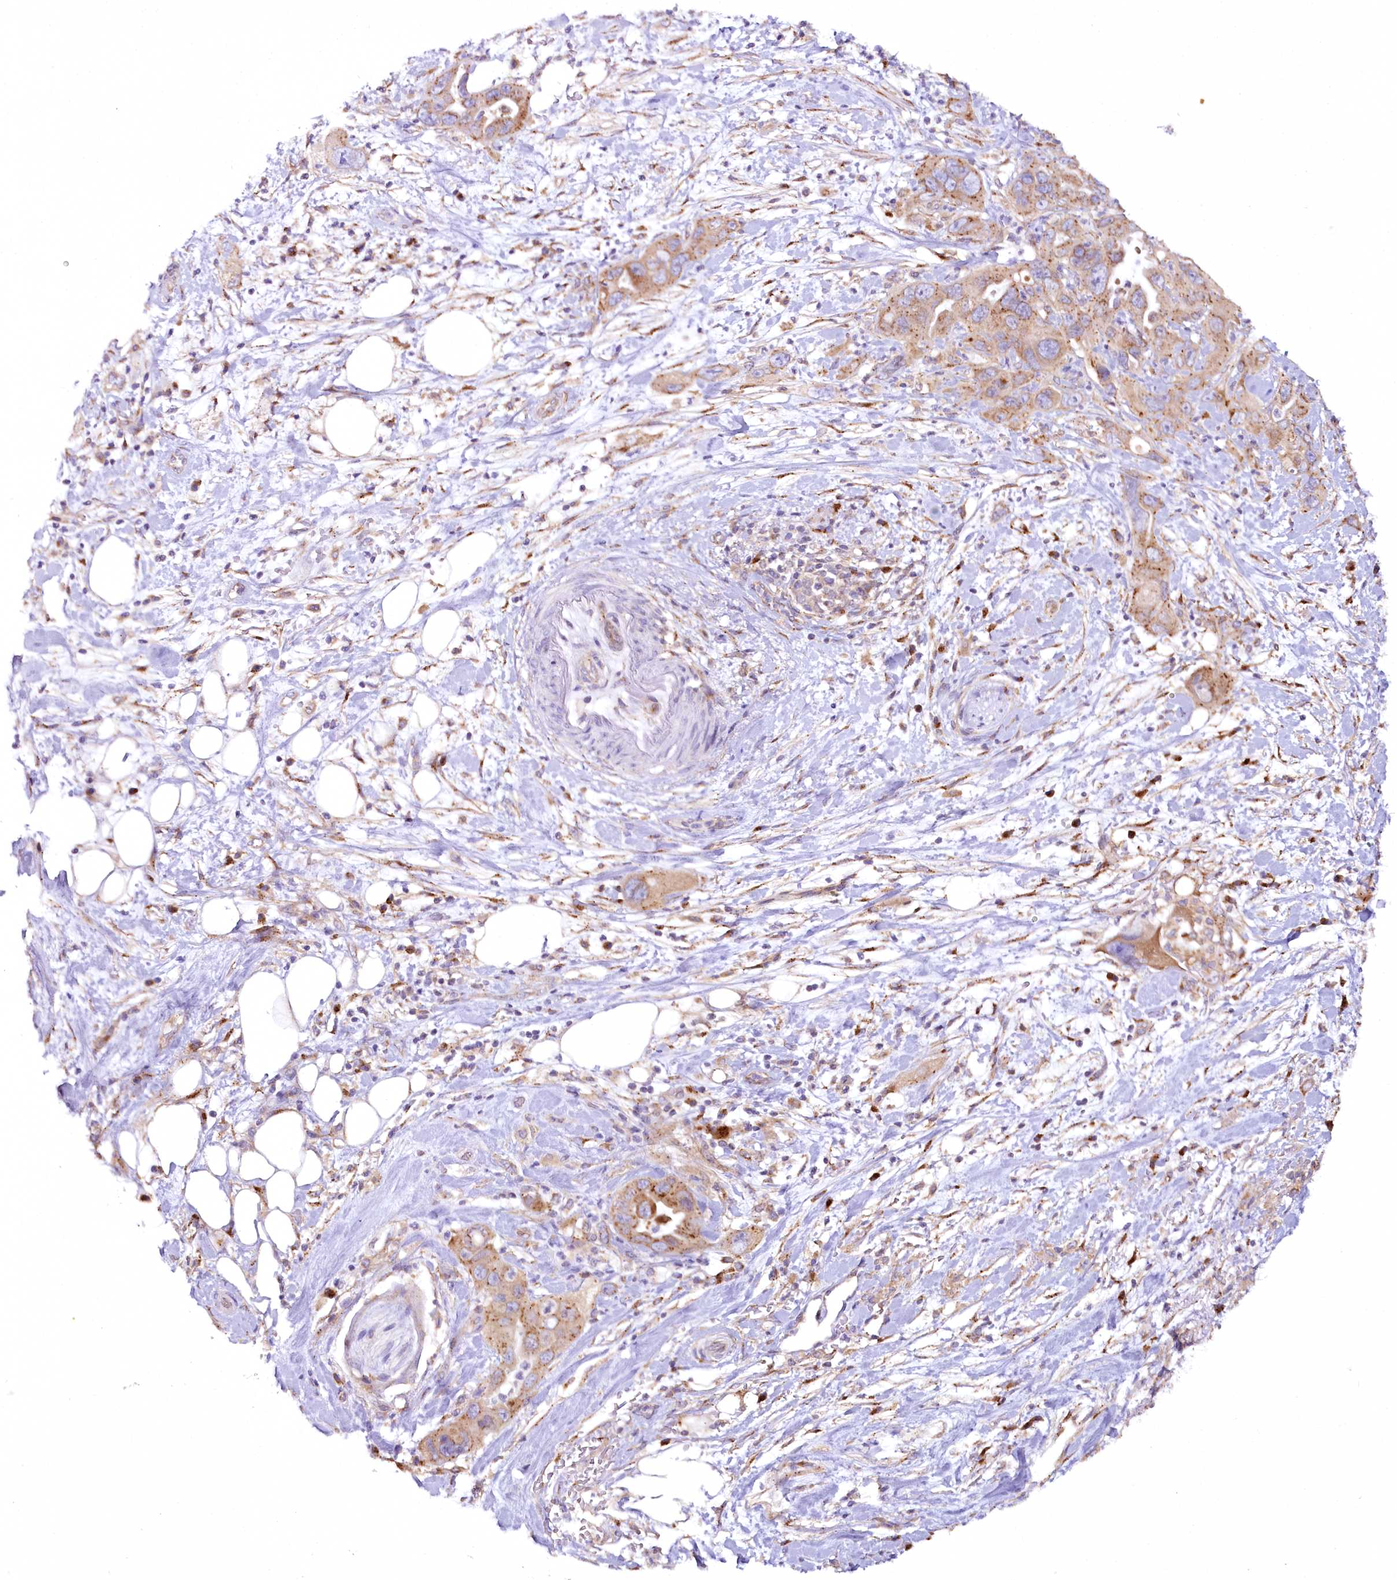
{"staining": {"intensity": "moderate", "quantity": ">75%", "location": "cytoplasmic/membranous"}, "tissue": "pancreatic cancer", "cell_type": "Tumor cells", "image_type": "cancer", "snomed": [{"axis": "morphology", "description": "Adenocarcinoma, NOS"}, {"axis": "topography", "description": "Pancreas"}], "caption": "DAB (3,3'-diaminobenzidine) immunohistochemical staining of human pancreatic cancer reveals moderate cytoplasmic/membranous protein expression in approximately >75% of tumor cells.", "gene": "COPG1", "patient": {"sex": "female", "age": 71}}